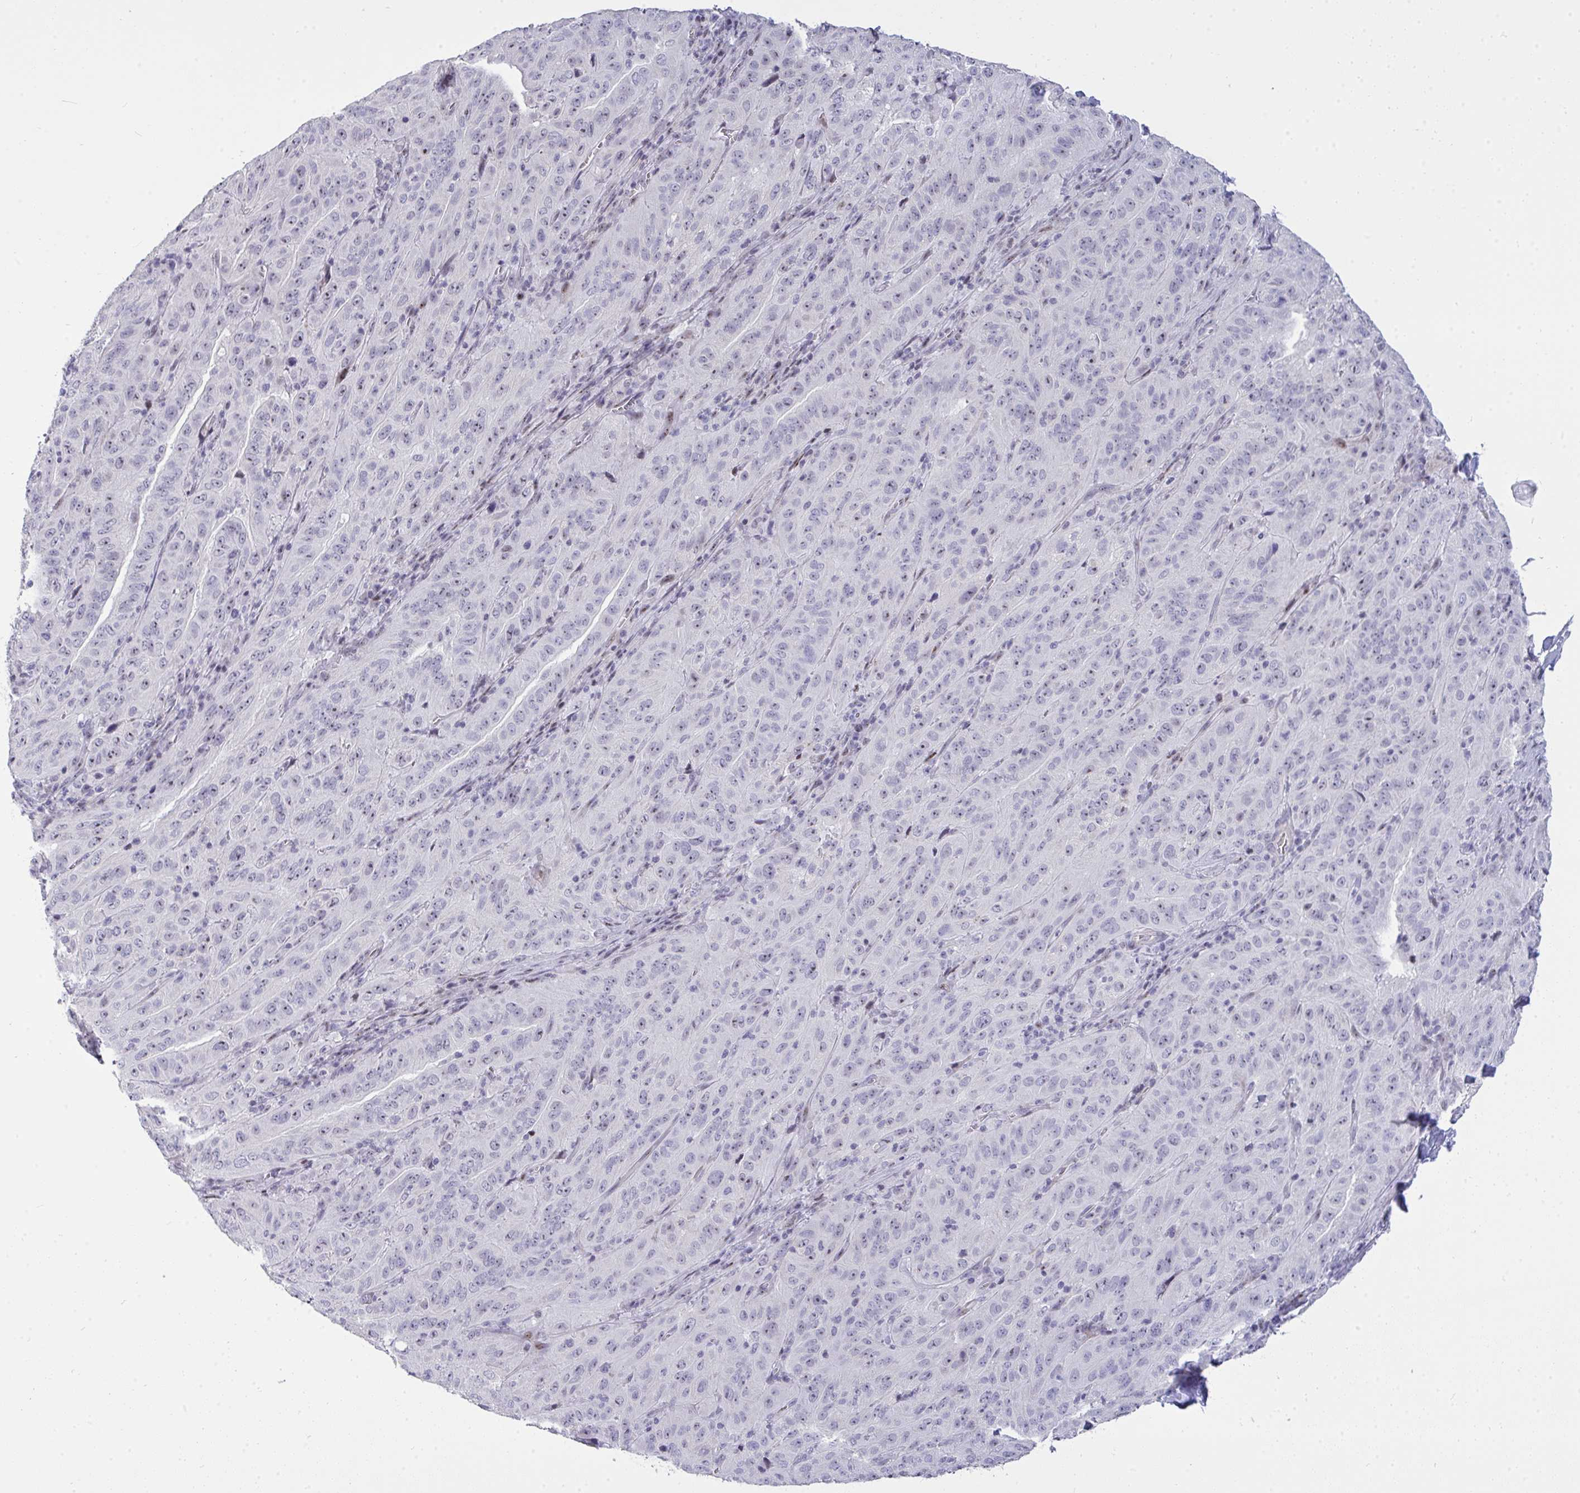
{"staining": {"intensity": "negative", "quantity": "none", "location": "none"}, "tissue": "pancreatic cancer", "cell_type": "Tumor cells", "image_type": "cancer", "snomed": [{"axis": "morphology", "description": "Adenocarcinoma, NOS"}, {"axis": "topography", "description": "Pancreas"}], "caption": "Adenocarcinoma (pancreatic) stained for a protein using IHC exhibits no expression tumor cells.", "gene": "PLPPR3", "patient": {"sex": "male", "age": 63}}